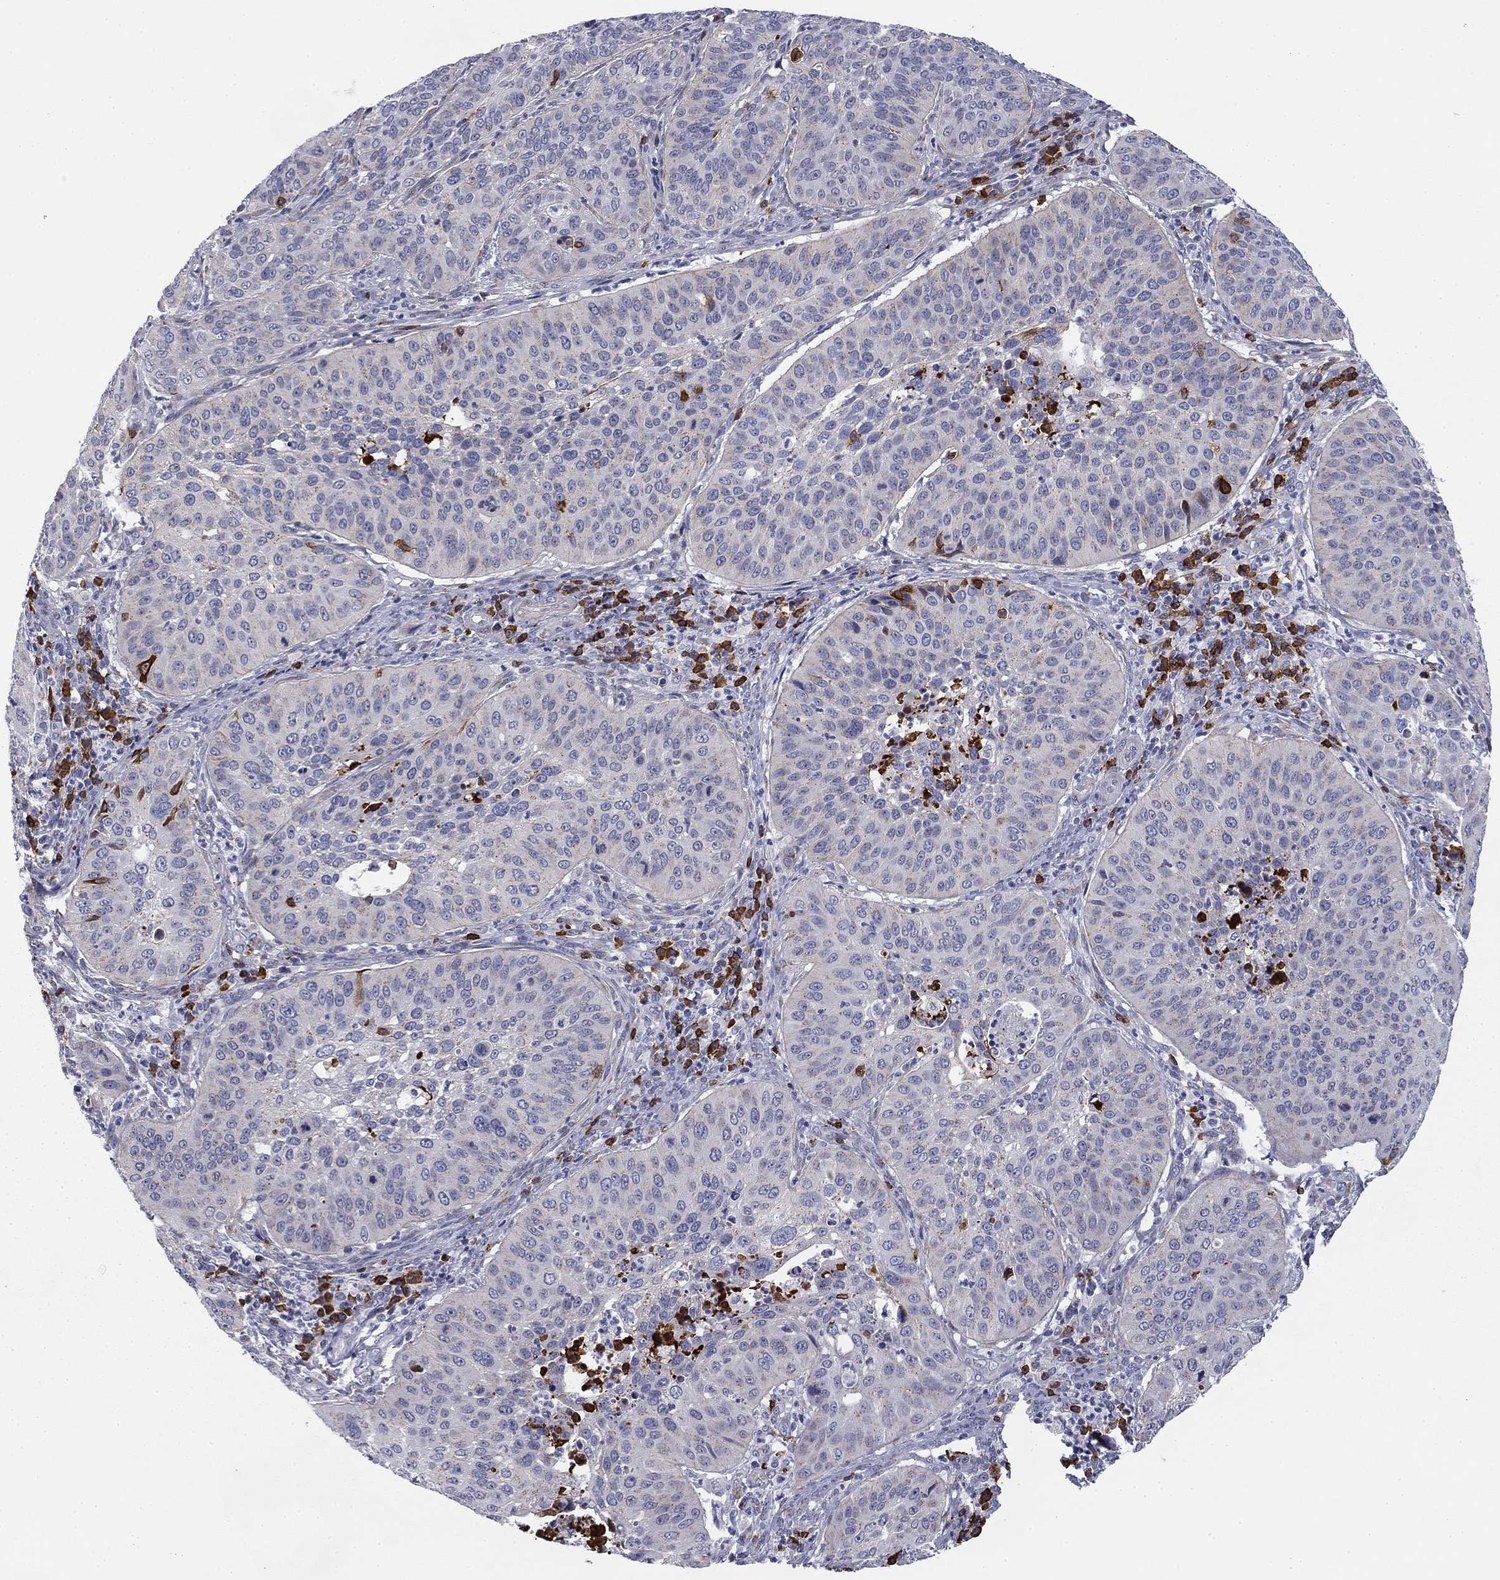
{"staining": {"intensity": "negative", "quantity": "none", "location": "none"}, "tissue": "cervical cancer", "cell_type": "Tumor cells", "image_type": "cancer", "snomed": [{"axis": "morphology", "description": "Normal tissue, NOS"}, {"axis": "morphology", "description": "Squamous cell carcinoma, NOS"}, {"axis": "topography", "description": "Cervix"}], "caption": "DAB immunohistochemical staining of cervical cancer exhibits no significant positivity in tumor cells.", "gene": "TRAT1", "patient": {"sex": "female", "age": 39}}